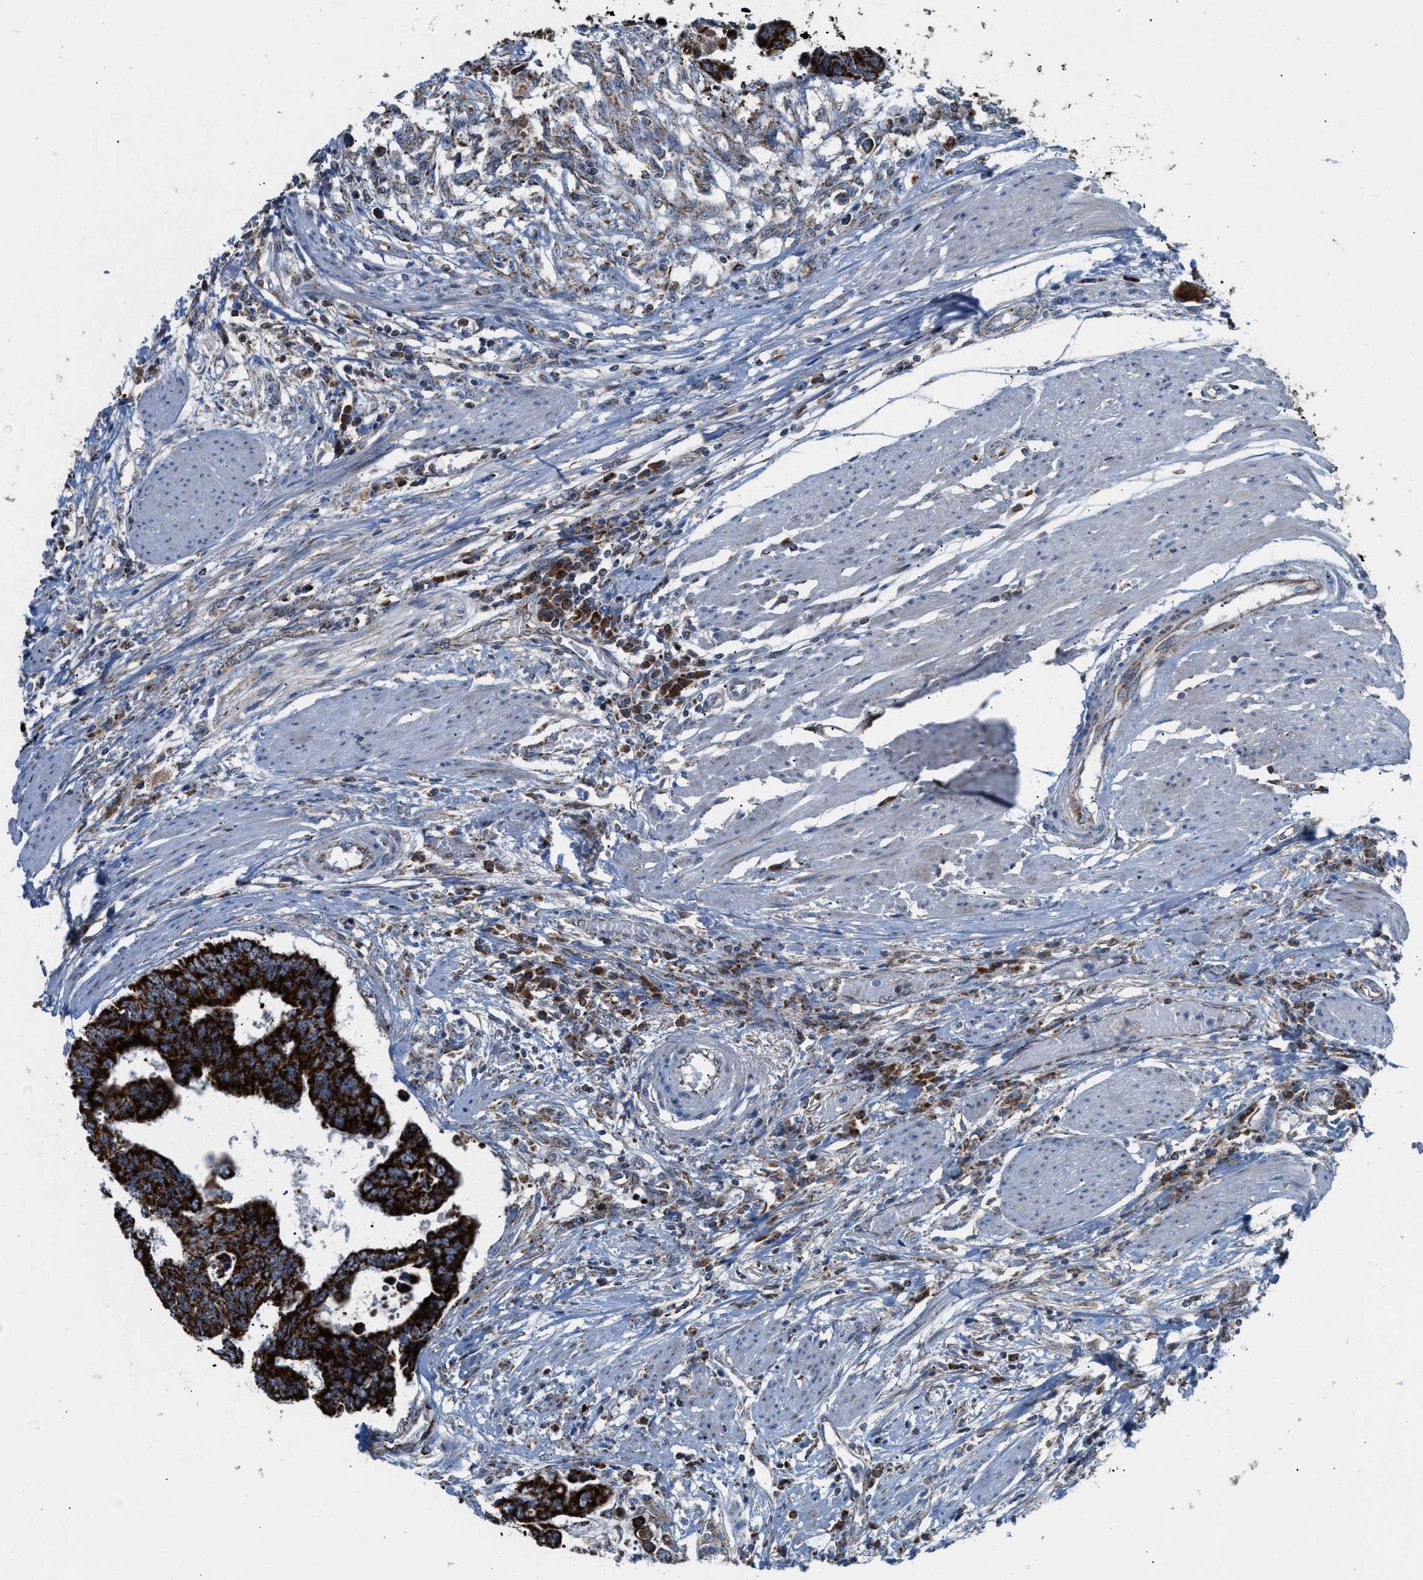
{"staining": {"intensity": "strong", "quantity": ">75%", "location": "cytoplasmic/membranous"}, "tissue": "colorectal cancer", "cell_type": "Tumor cells", "image_type": "cancer", "snomed": [{"axis": "morphology", "description": "Adenocarcinoma, NOS"}, {"axis": "topography", "description": "Rectum"}], "caption": "This is an image of immunohistochemistry staining of colorectal cancer (adenocarcinoma), which shows strong expression in the cytoplasmic/membranous of tumor cells.", "gene": "PMPCA", "patient": {"sex": "male", "age": 84}}